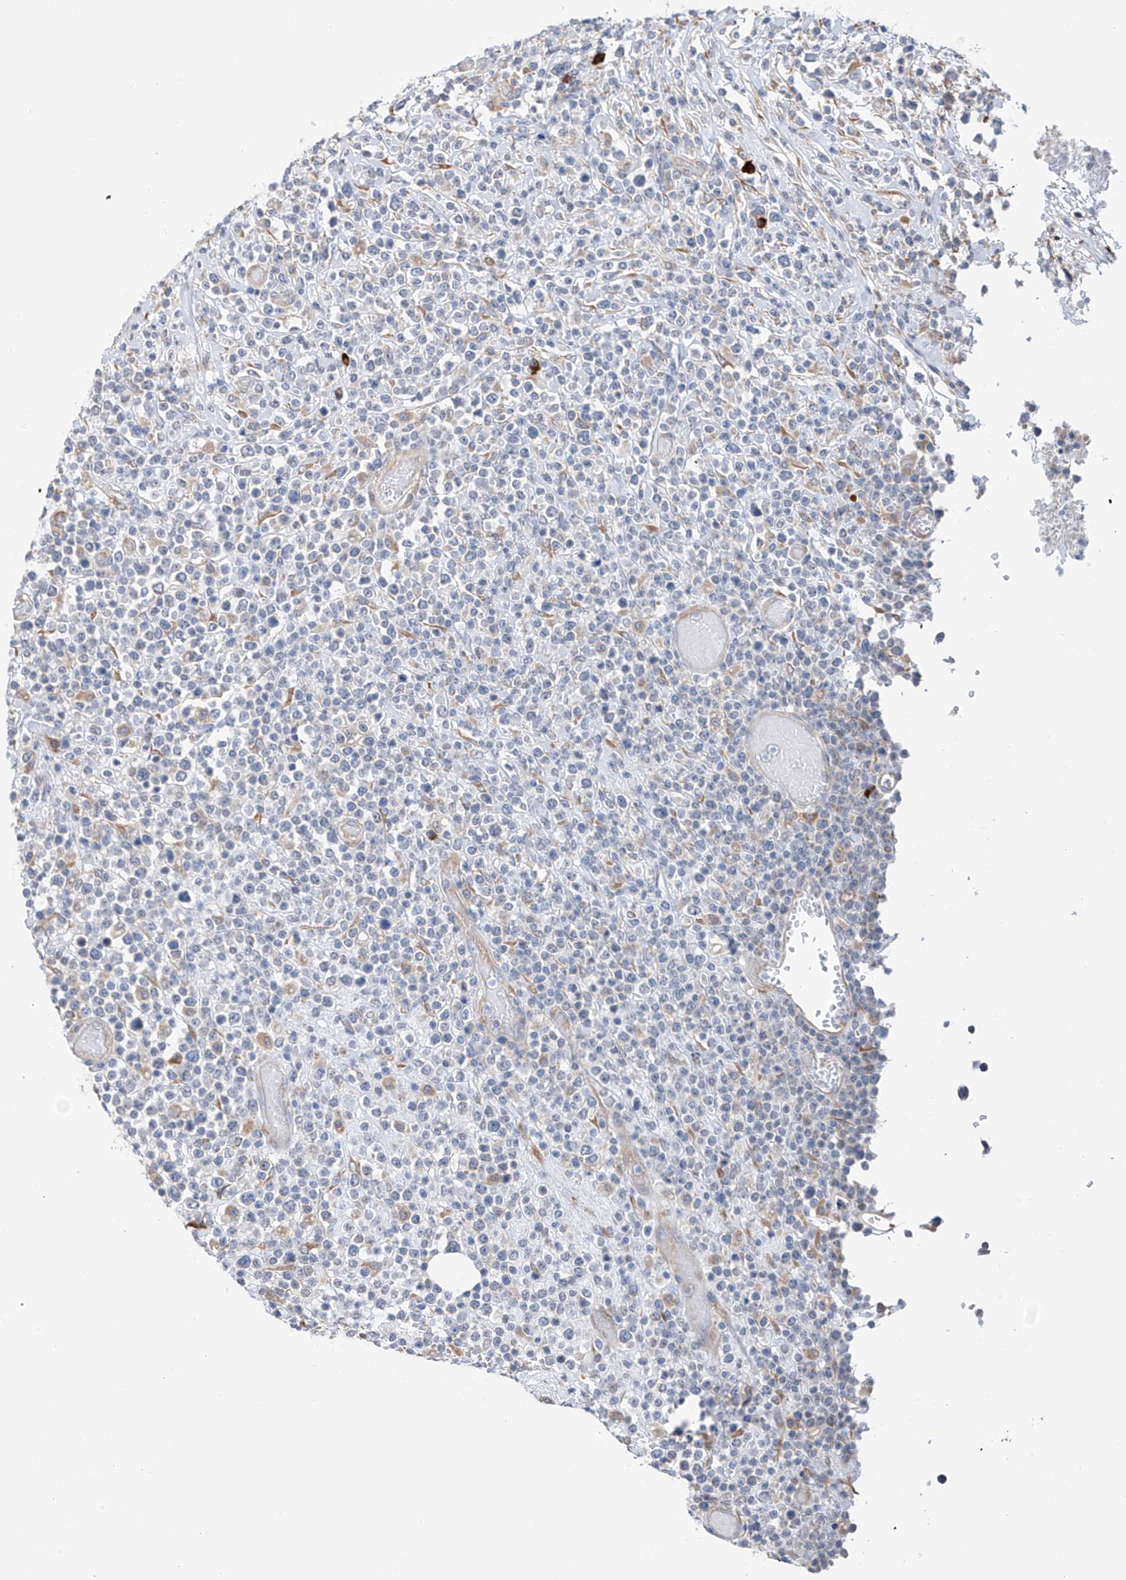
{"staining": {"intensity": "negative", "quantity": "none", "location": "none"}, "tissue": "lymphoma", "cell_type": "Tumor cells", "image_type": "cancer", "snomed": [{"axis": "morphology", "description": "Malignant lymphoma, non-Hodgkin's type, High grade"}, {"axis": "topography", "description": "Colon"}], "caption": "Micrograph shows no protein positivity in tumor cells of high-grade malignant lymphoma, non-Hodgkin's type tissue.", "gene": "REC8", "patient": {"sex": "female", "age": 53}}